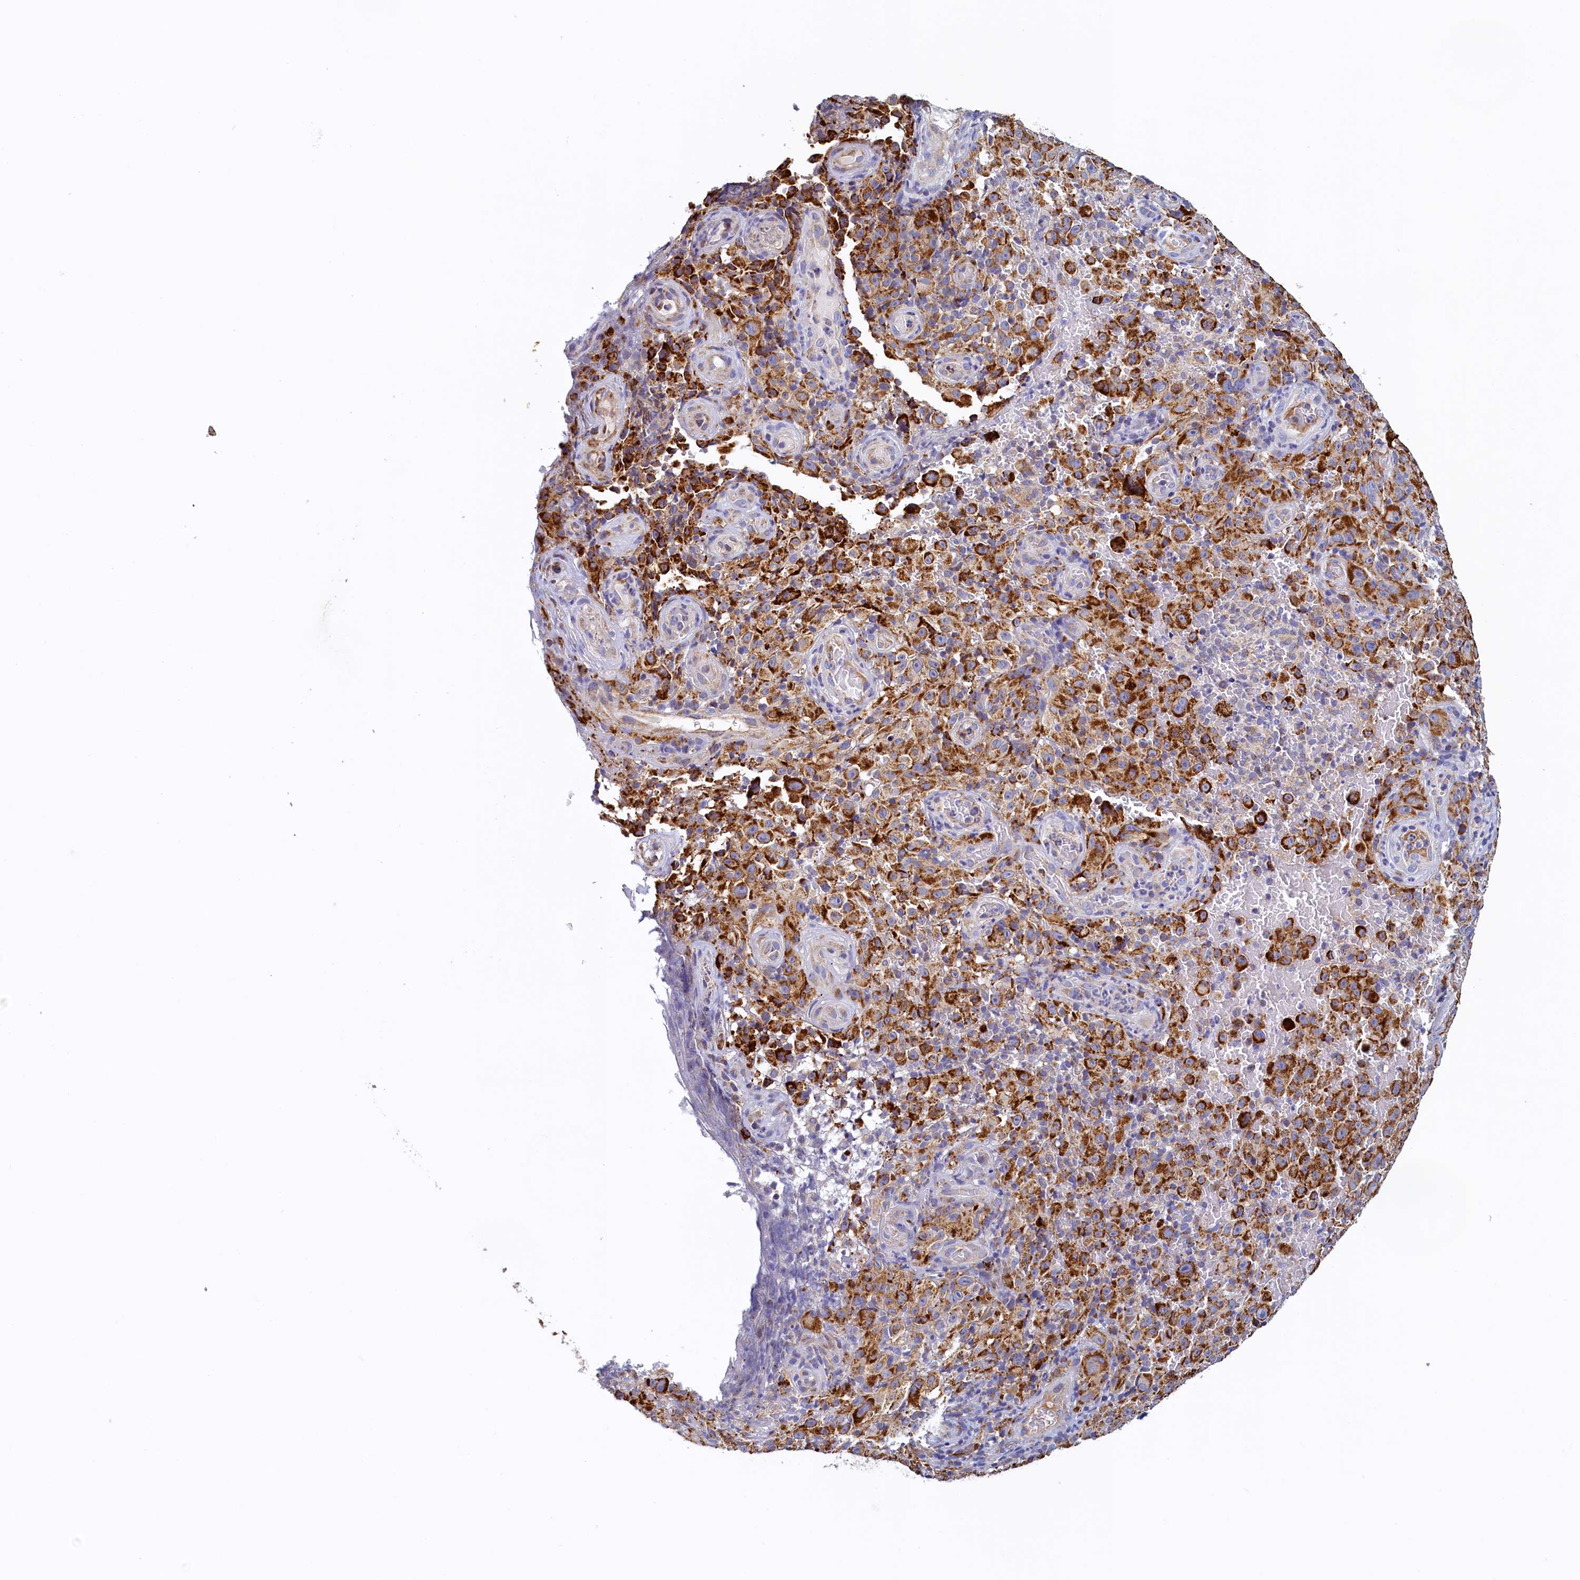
{"staining": {"intensity": "strong", "quantity": ">75%", "location": "cytoplasmic/membranous"}, "tissue": "melanoma", "cell_type": "Tumor cells", "image_type": "cancer", "snomed": [{"axis": "morphology", "description": "Malignant melanoma, NOS"}, {"axis": "topography", "description": "Skin"}], "caption": "A brown stain labels strong cytoplasmic/membranous staining of a protein in melanoma tumor cells.", "gene": "POC1A", "patient": {"sex": "female", "age": 82}}